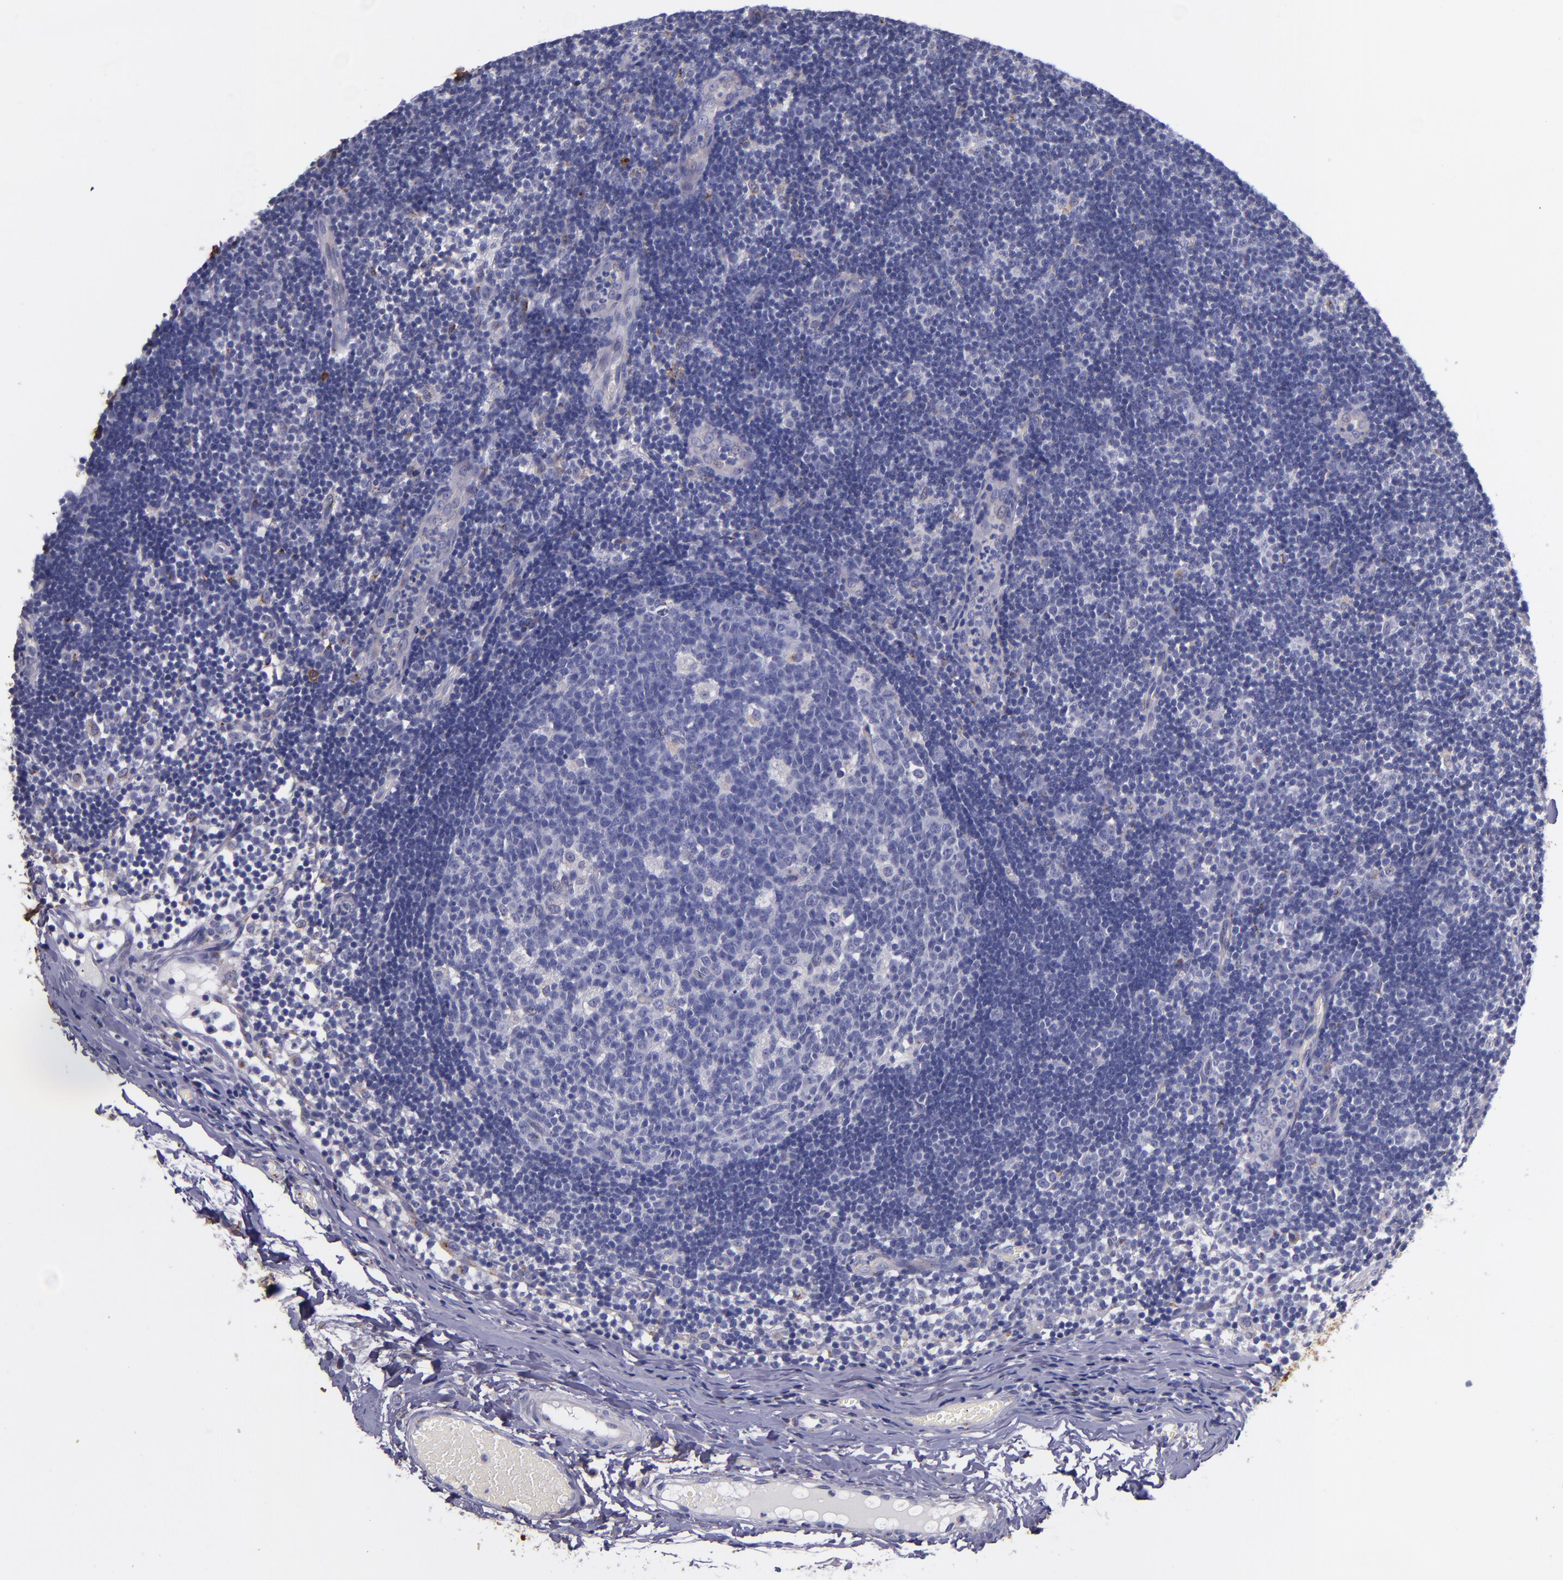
{"staining": {"intensity": "negative", "quantity": "none", "location": "none"}, "tissue": "lymph node", "cell_type": "Germinal center cells", "image_type": "normal", "snomed": [{"axis": "morphology", "description": "Normal tissue, NOS"}, {"axis": "morphology", "description": "Inflammation, NOS"}, {"axis": "topography", "description": "Lymph node"}, {"axis": "topography", "description": "Salivary gland"}], "caption": "A histopathology image of human lymph node is negative for staining in germinal center cells. (DAB (3,3'-diaminobenzidine) immunohistochemistry (IHC), high magnification).", "gene": "IVL", "patient": {"sex": "male", "age": 3}}